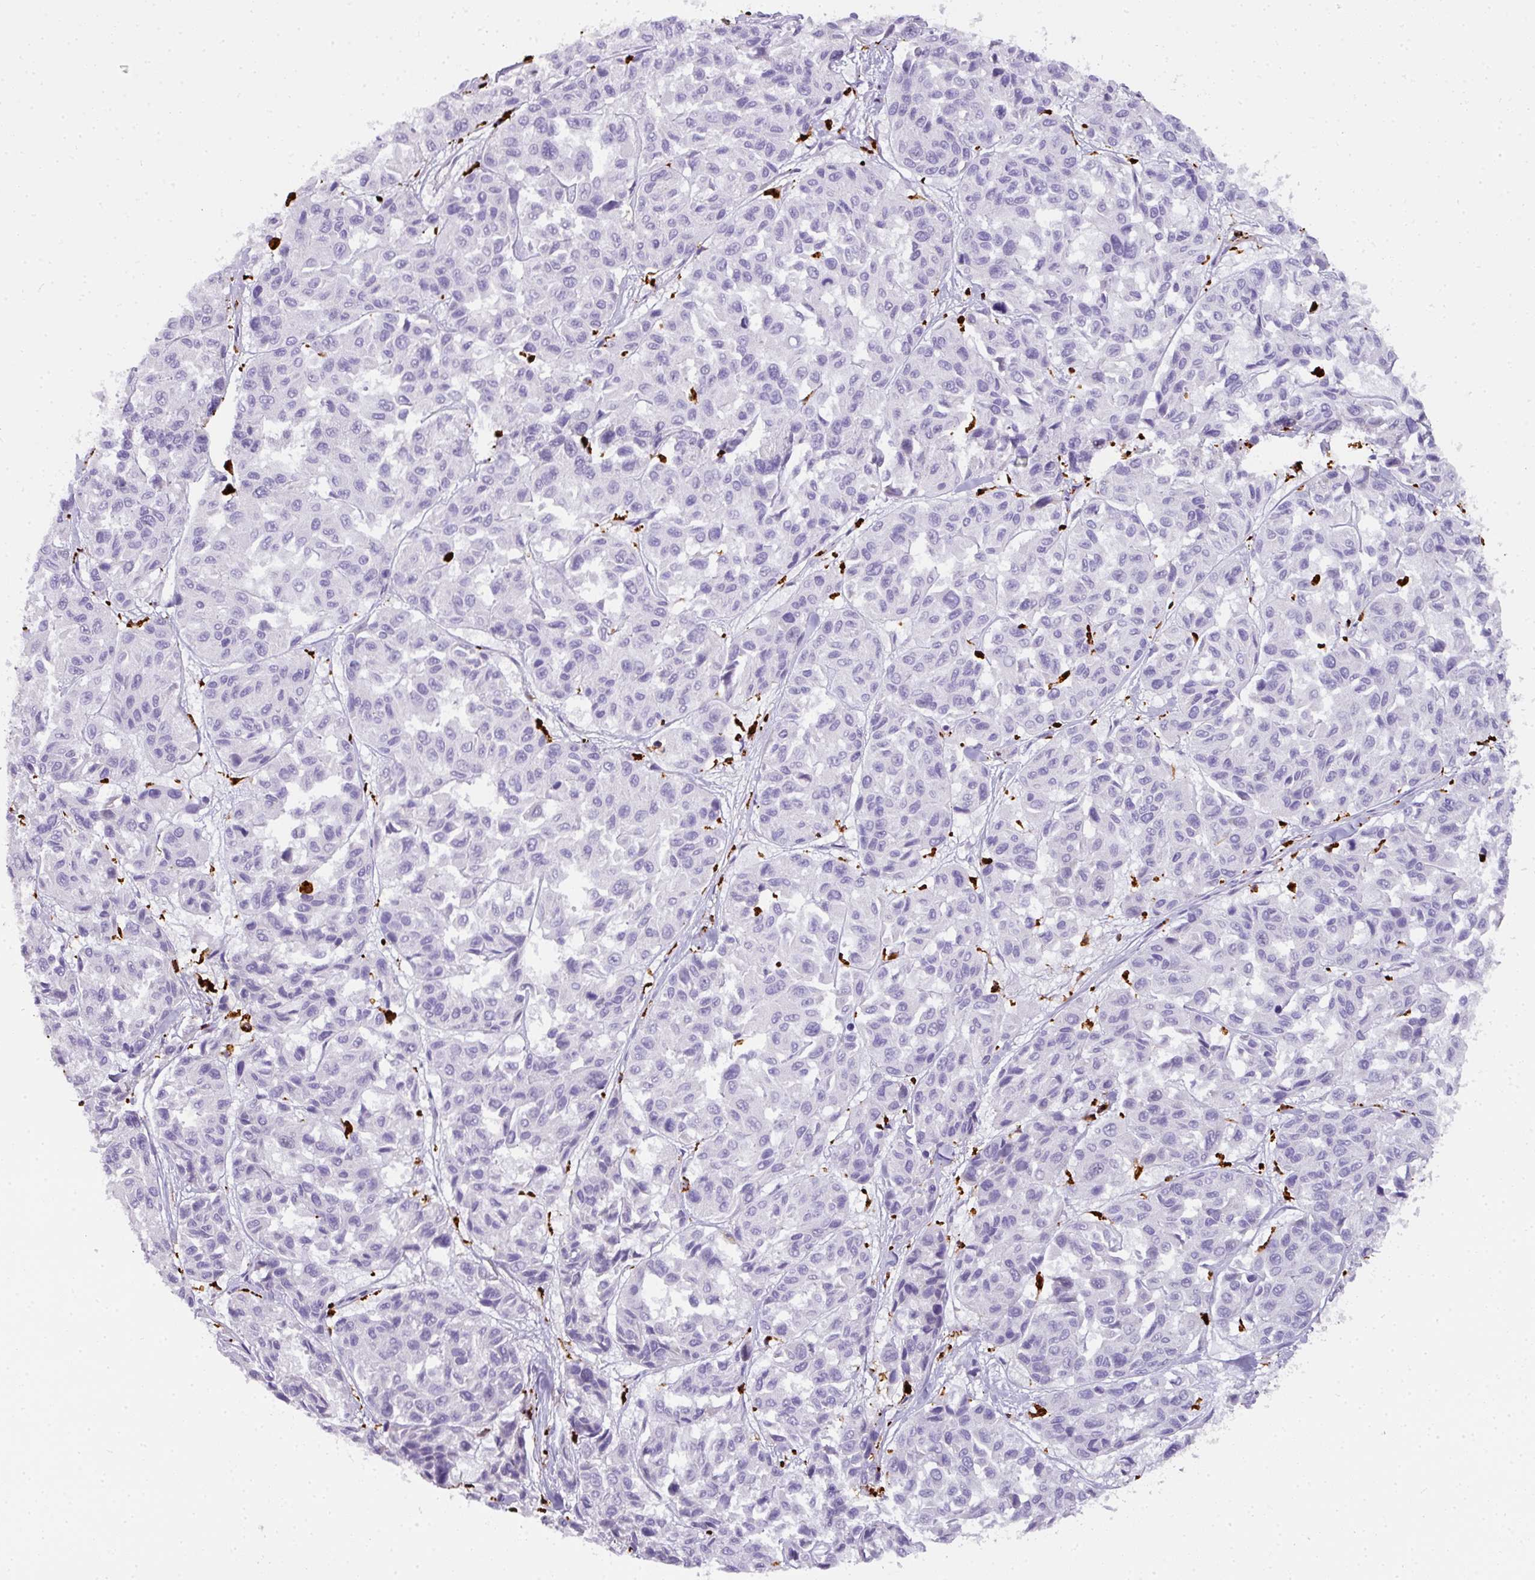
{"staining": {"intensity": "negative", "quantity": "none", "location": "none"}, "tissue": "melanoma", "cell_type": "Tumor cells", "image_type": "cancer", "snomed": [{"axis": "morphology", "description": "Malignant melanoma, NOS"}, {"axis": "topography", "description": "Skin"}], "caption": "This is an IHC histopathology image of human melanoma. There is no staining in tumor cells.", "gene": "MMACHC", "patient": {"sex": "female", "age": 66}}